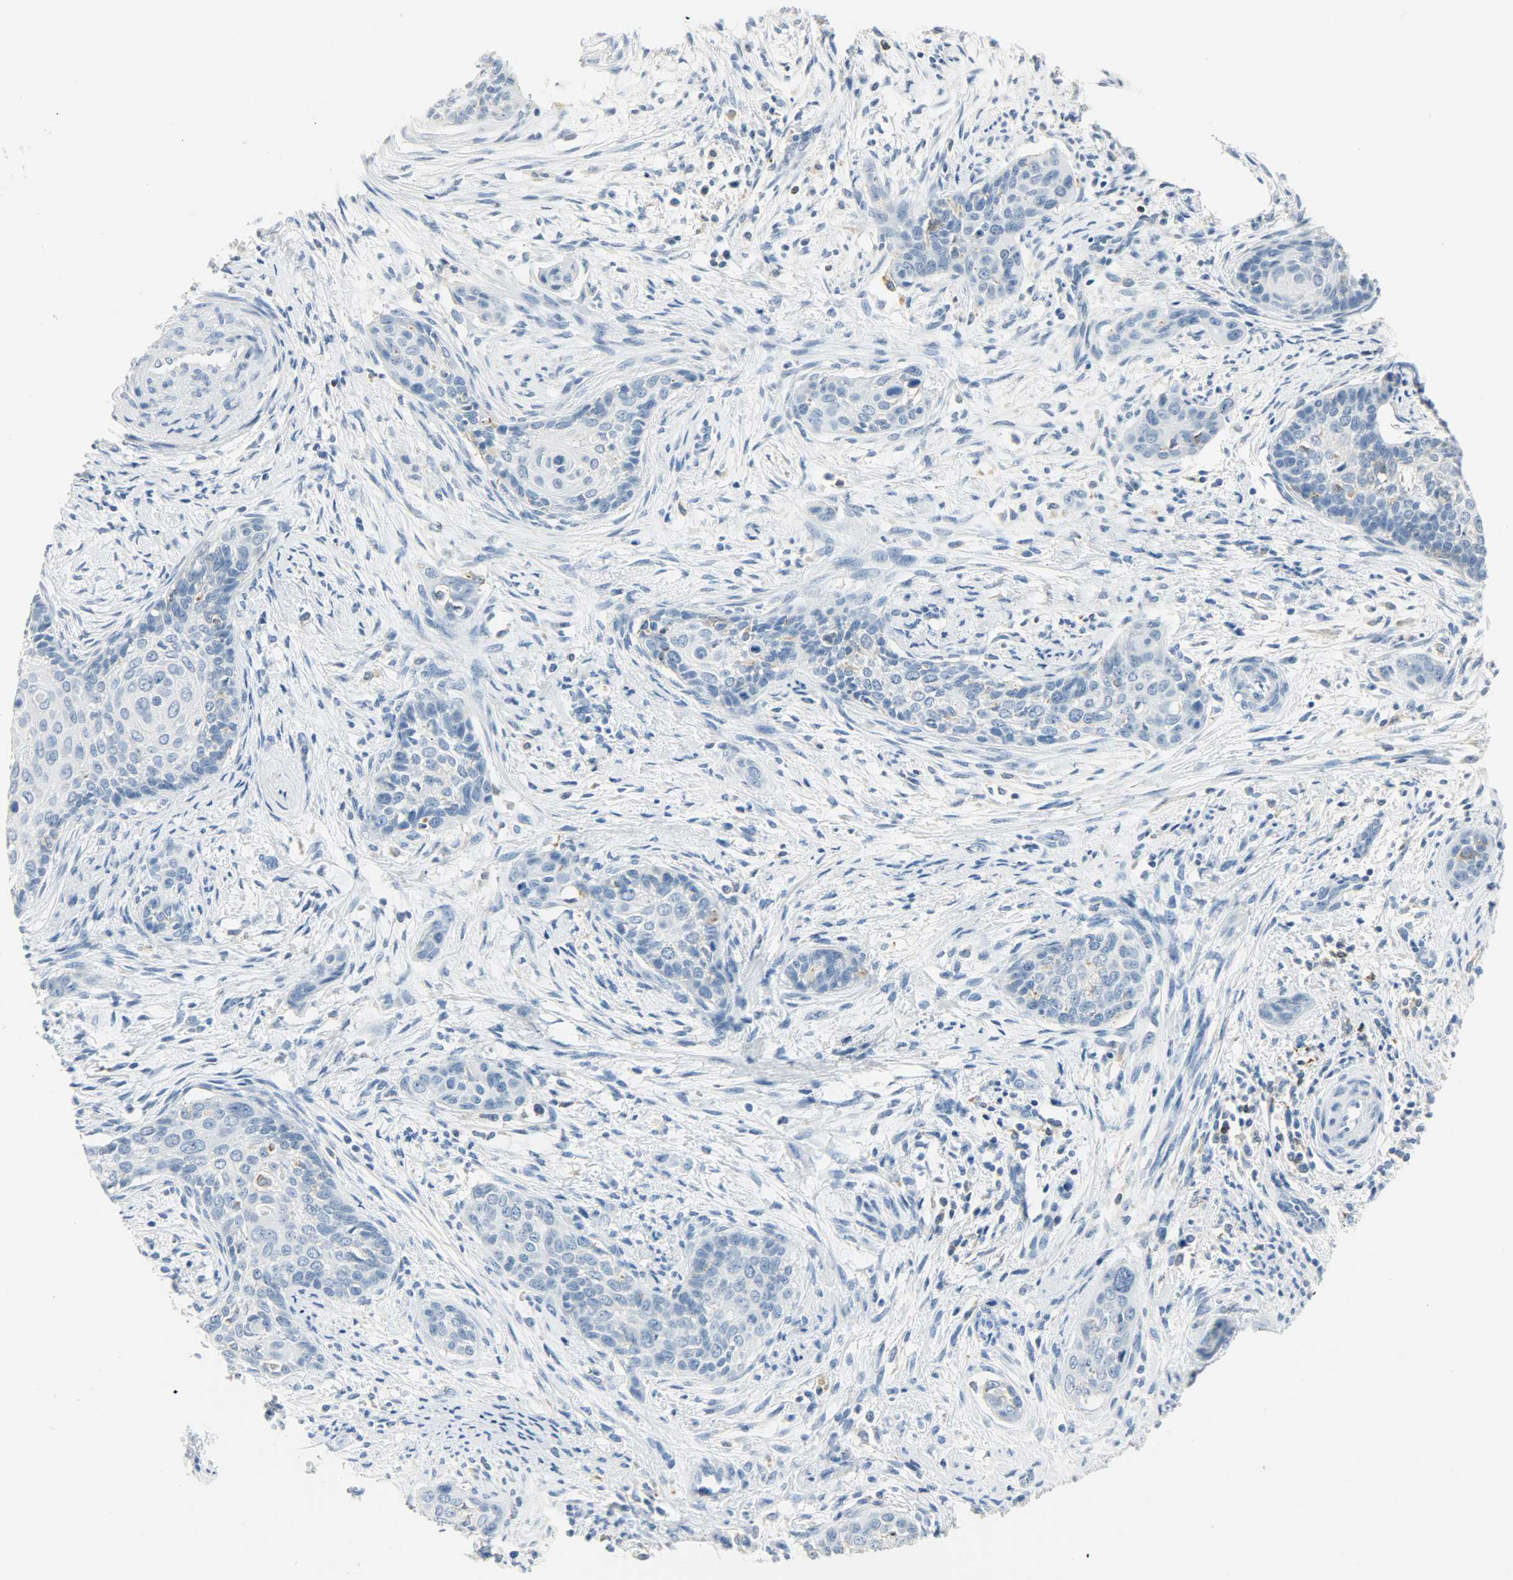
{"staining": {"intensity": "negative", "quantity": "none", "location": "none"}, "tissue": "cervical cancer", "cell_type": "Tumor cells", "image_type": "cancer", "snomed": [{"axis": "morphology", "description": "Squamous cell carcinoma, NOS"}, {"axis": "topography", "description": "Cervix"}], "caption": "This is an immunohistochemistry (IHC) photomicrograph of cervical cancer. There is no positivity in tumor cells.", "gene": "PTPN6", "patient": {"sex": "female", "age": 33}}